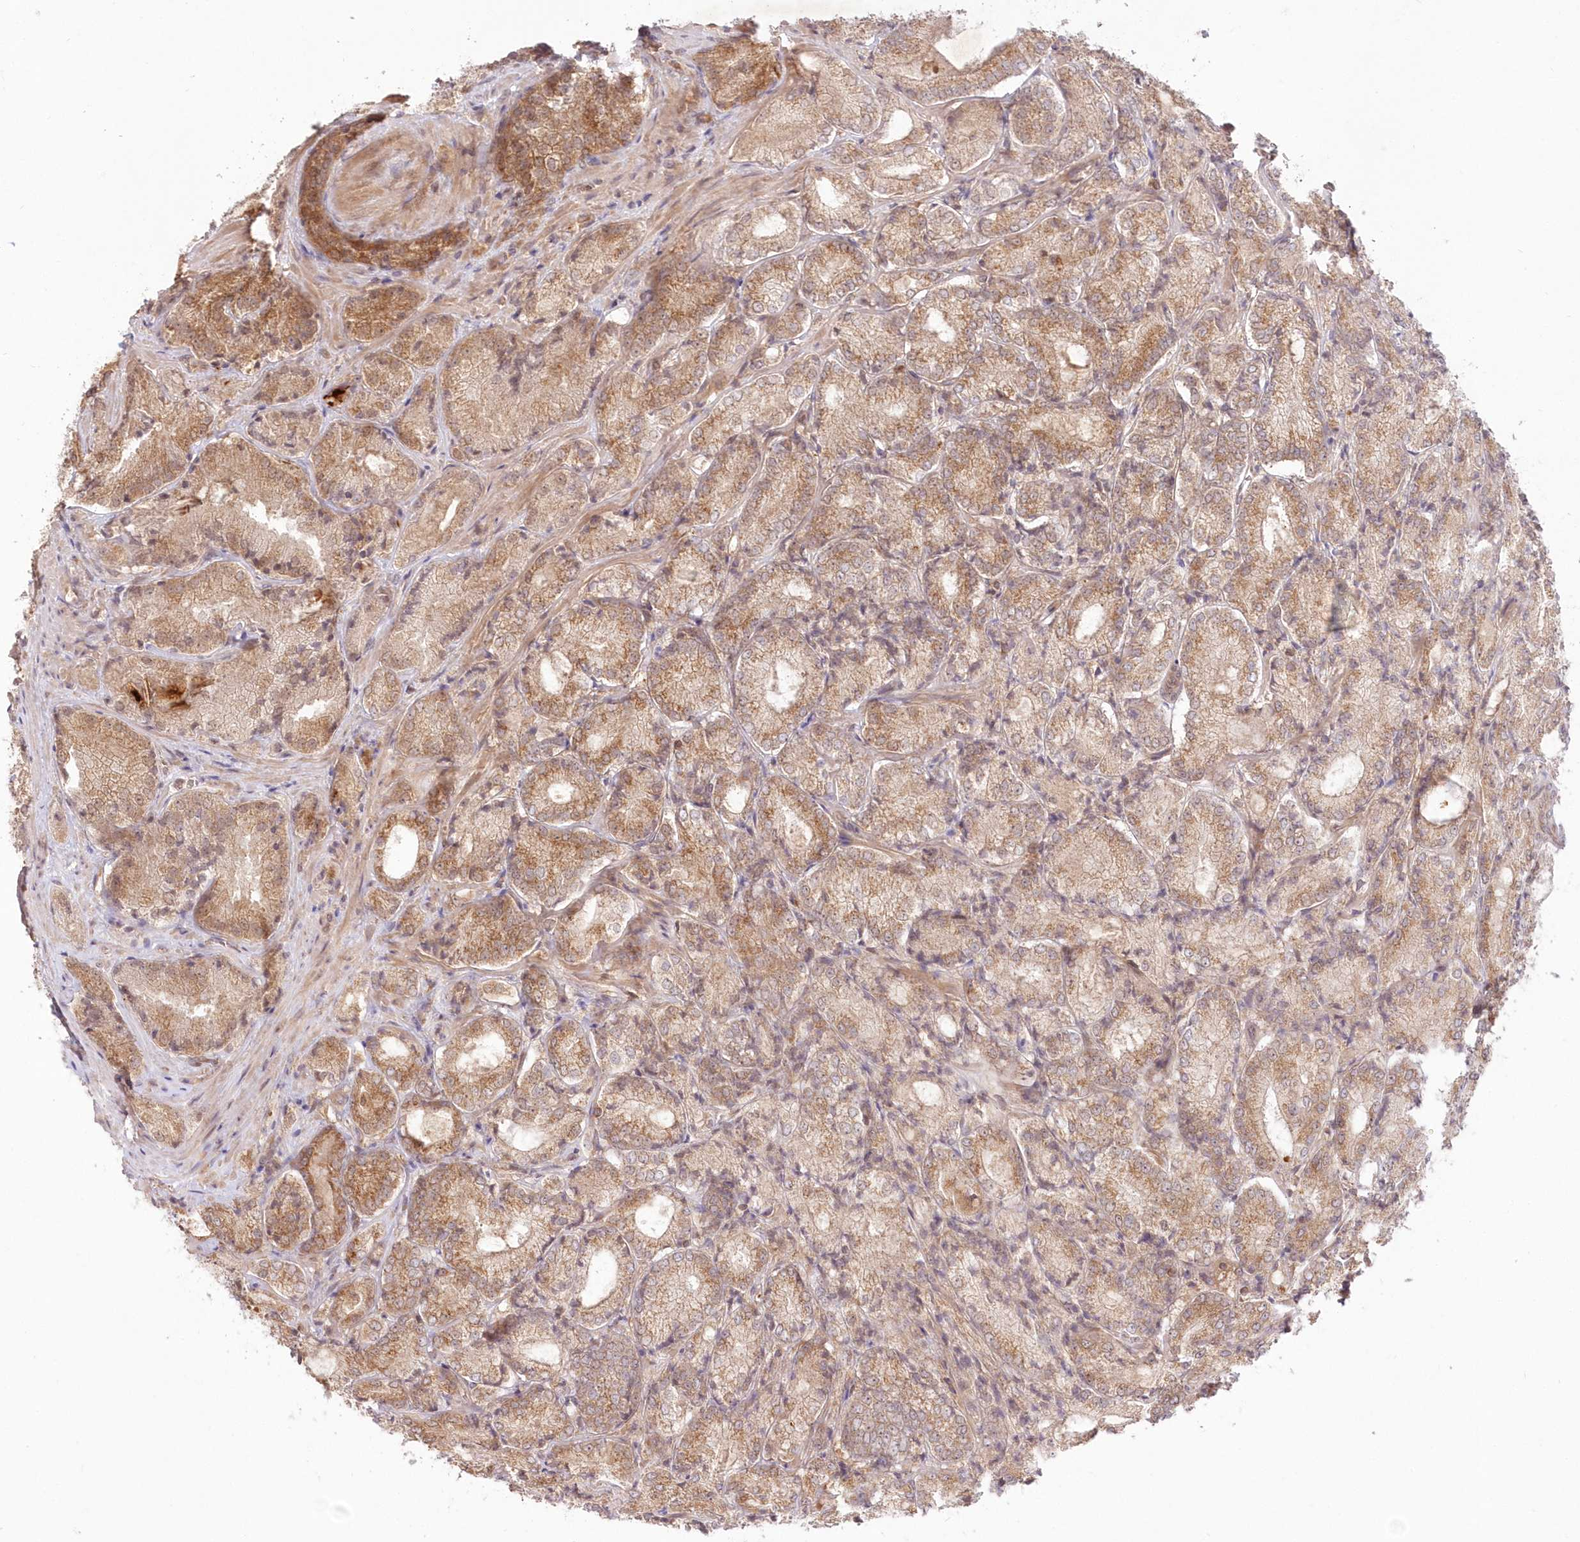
{"staining": {"intensity": "moderate", "quantity": ">75%", "location": "cytoplasmic/membranous"}, "tissue": "prostate cancer", "cell_type": "Tumor cells", "image_type": "cancer", "snomed": [{"axis": "morphology", "description": "Adenocarcinoma, Low grade"}, {"axis": "topography", "description": "Prostate"}], "caption": "An image of human low-grade adenocarcinoma (prostate) stained for a protein displays moderate cytoplasmic/membranous brown staining in tumor cells.", "gene": "MTMR3", "patient": {"sex": "male", "age": 74}}